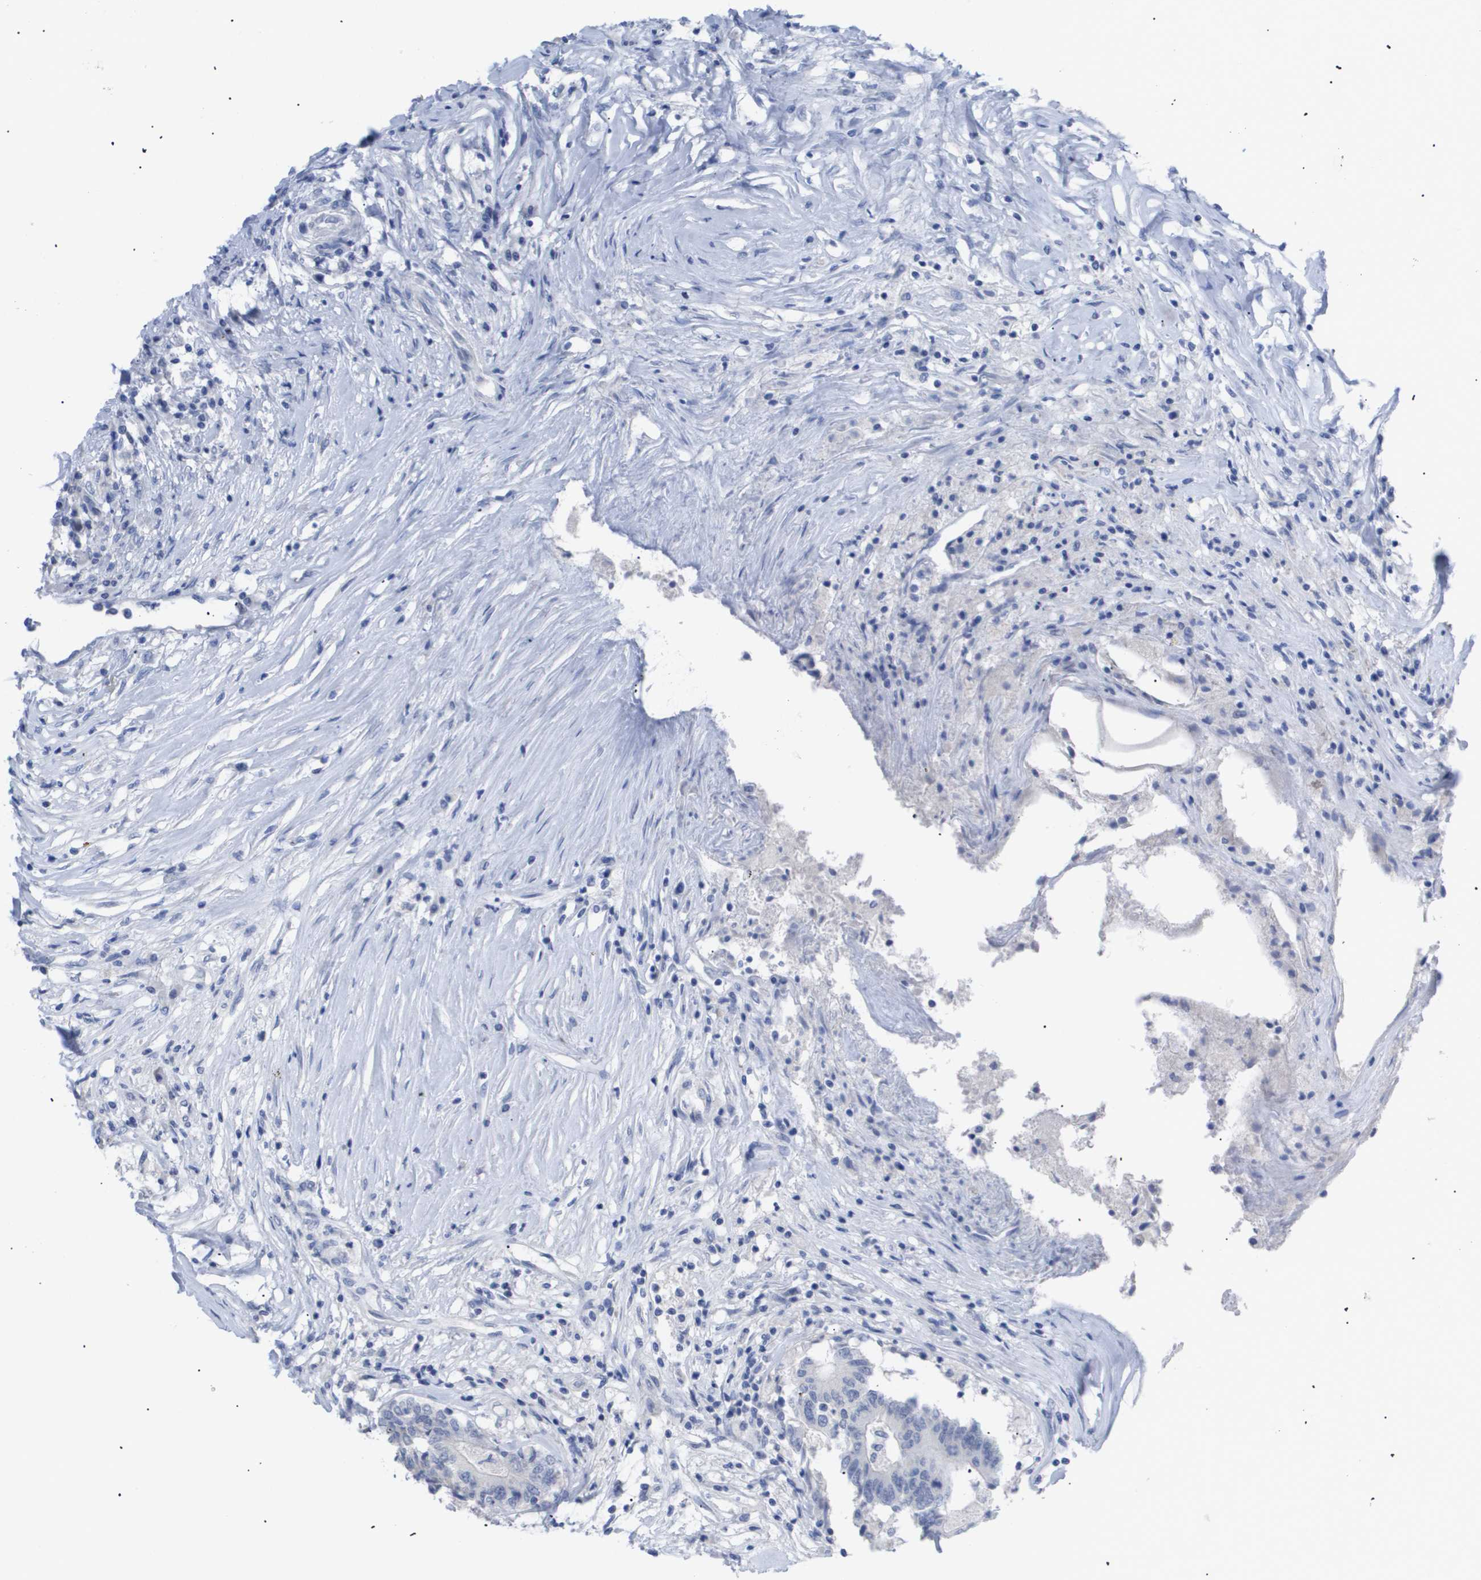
{"staining": {"intensity": "negative", "quantity": "none", "location": "none"}, "tissue": "colorectal cancer", "cell_type": "Tumor cells", "image_type": "cancer", "snomed": [{"axis": "morphology", "description": "Adenocarcinoma, NOS"}, {"axis": "topography", "description": "Rectum"}], "caption": "This photomicrograph is of colorectal cancer stained with immunohistochemistry (IHC) to label a protein in brown with the nuclei are counter-stained blue. There is no positivity in tumor cells.", "gene": "CAV3", "patient": {"sex": "male", "age": 63}}